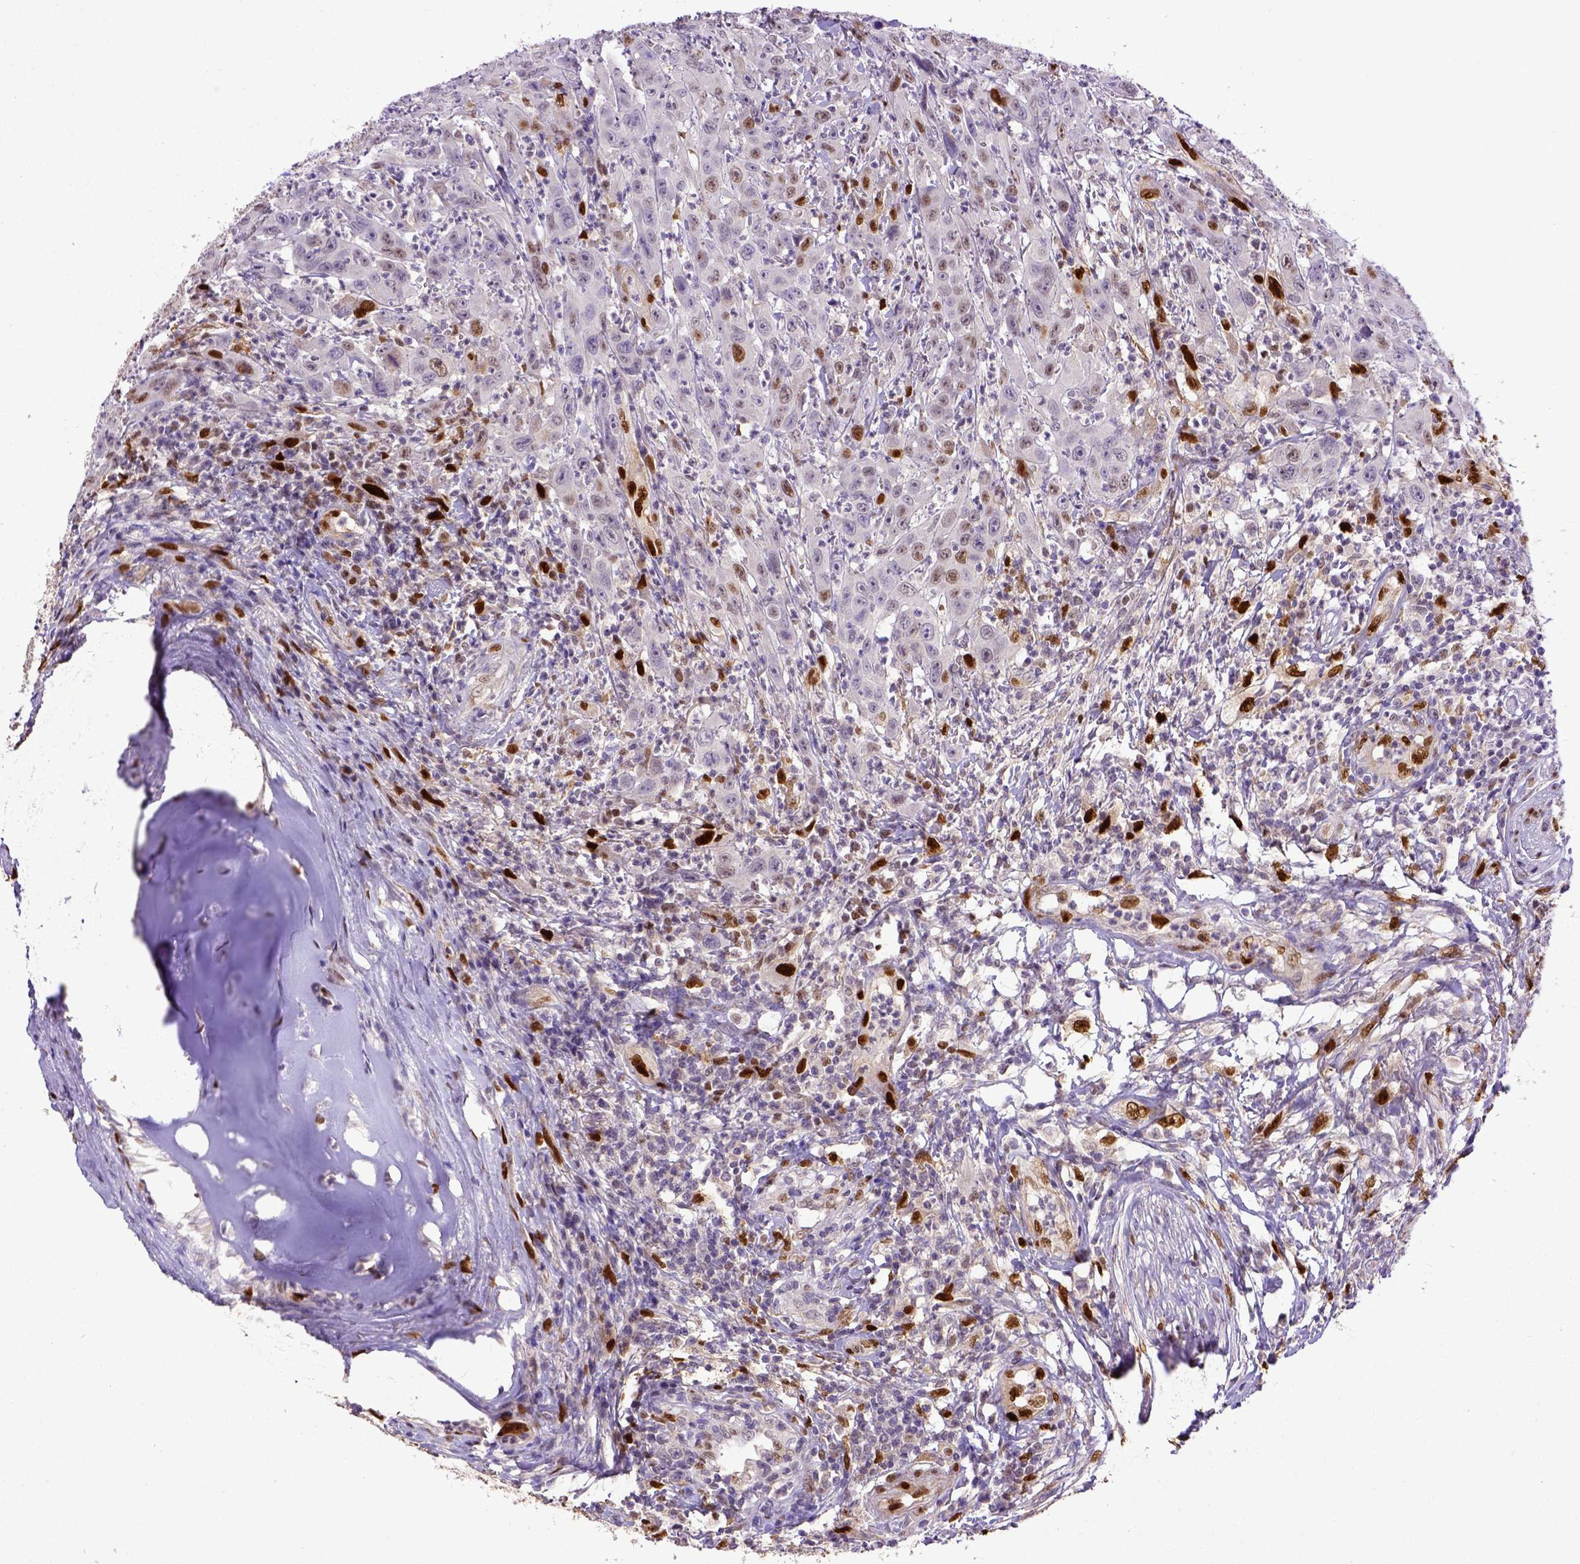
{"staining": {"intensity": "moderate", "quantity": "25%-75%", "location": "nuclear"}, "tissue": "head and neck cancer", "cell_type": "Tumor cells", "image_type": "cancer", "snomed": [{"axis": "morphology", "description": "Squamous cell carcinoma, NOS"}, {"axis": "topography", "description": "Skin"}, {"axis": "topography", "description": "Head-Neck"}], "caption": "Immunohistochemistry (DAB (3,3'-diaminobenzidine)) staining of head and neck cancer (squamous cell carcinoma) displays moderate nuclear protein expression in about 25%-75% of tumor cells.", "gene": "CDKN1A", "patient": {"sex": "male", "age": 80}}